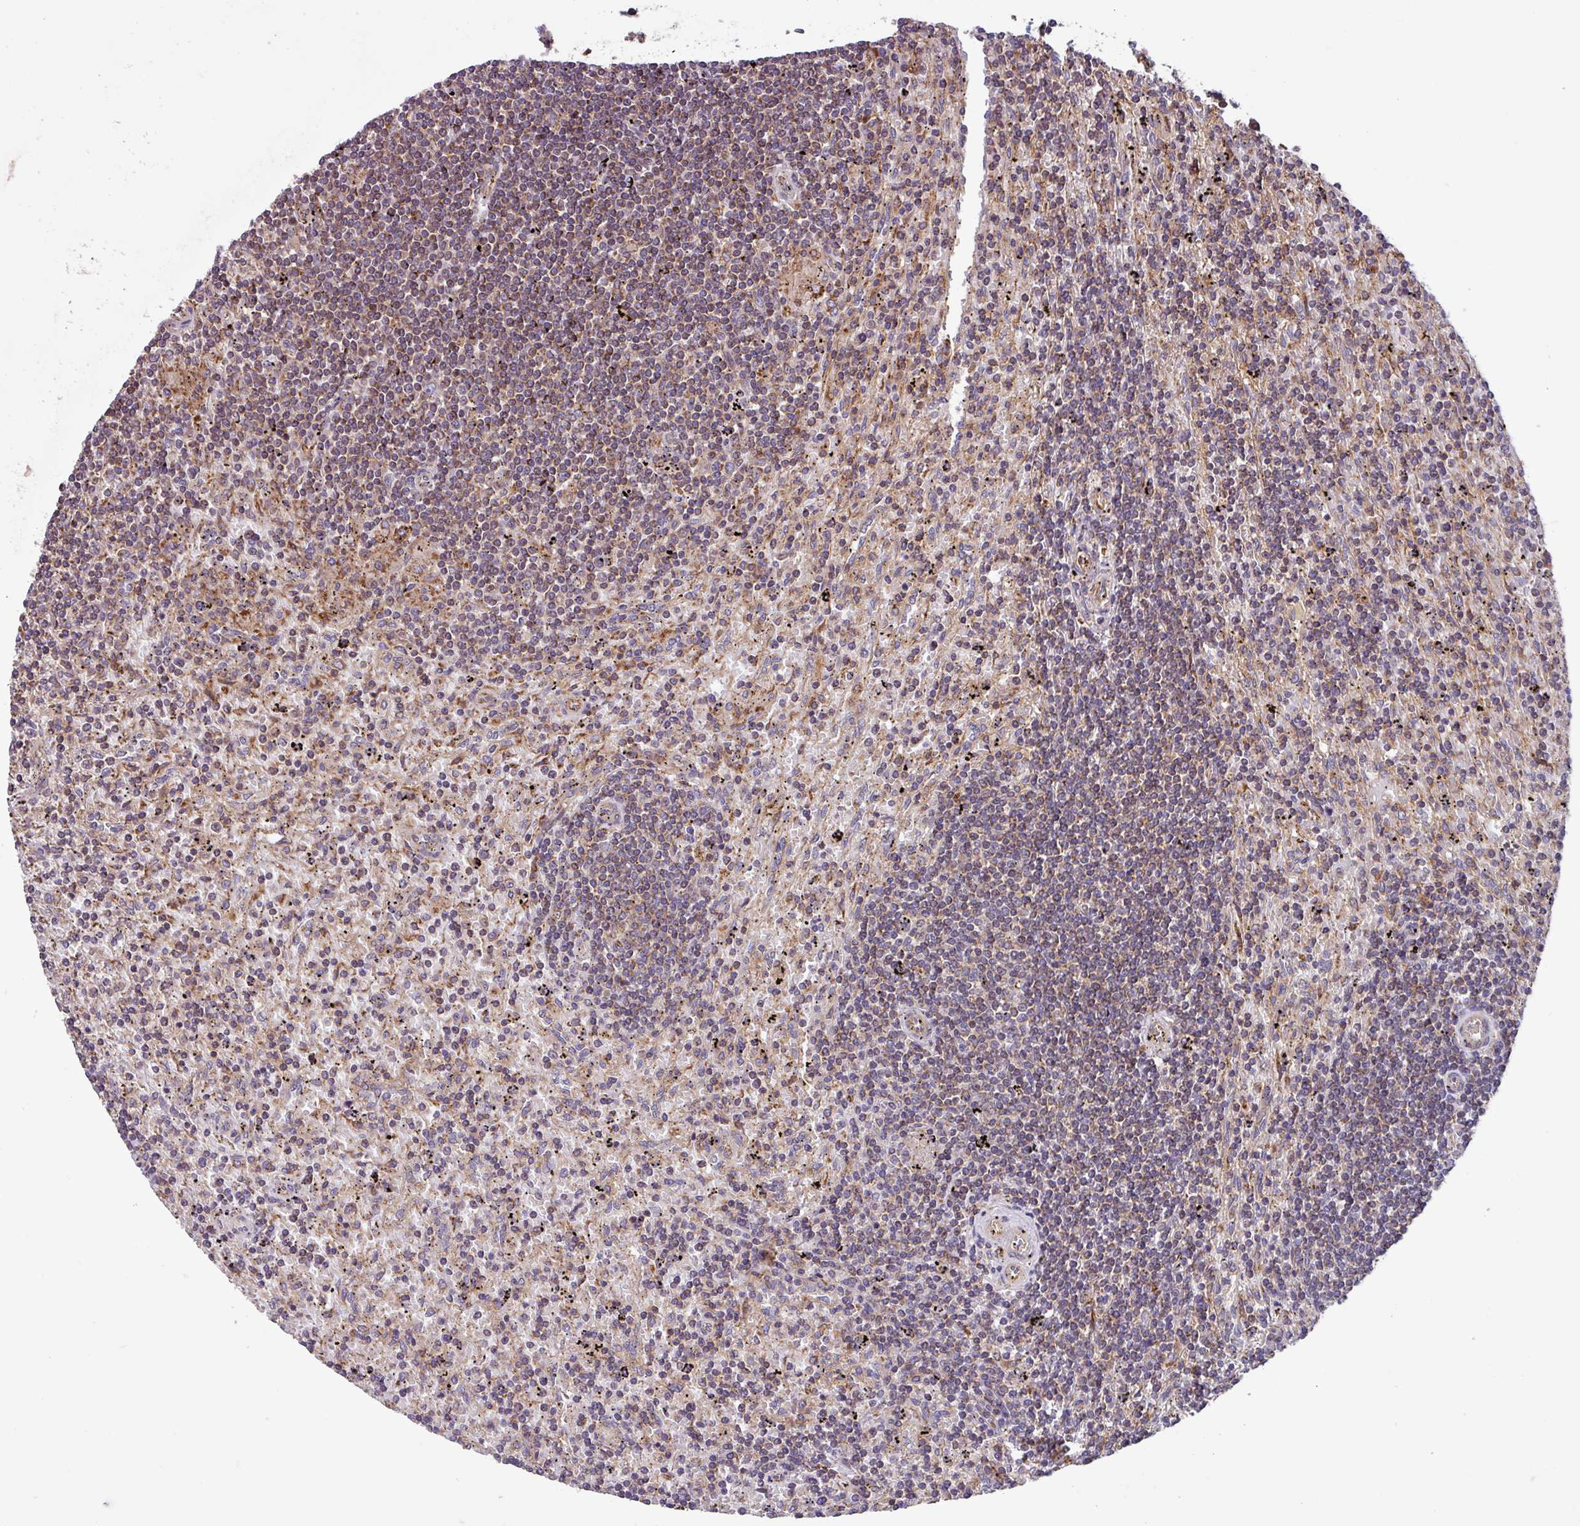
{"staining": {"intensity": "weak", "quantity": "25%-75%", "location": "cytoplasmic/membranous"}, "tissue": "lymphoma", "cell_type": "Tumor cells", "image_type": "cancer", "snomed": [{"axis": "morphology", "description": "Malignant lymphoma, non-Hodgkin's type, Low grade"}, {"axis": "topography", "description": "Spleen"}], "caption": "DAB (3,3'-diaminobenzidine) immunohistochemical staining of lymphoma exhibits weak cytoplasmic/membranous protein expression in approximately 25%-75% of tumor cells. (DAB (3,3'-diaminobenzidine) IHC with brightfield microscopy, high magnification).", "gene": "PLEKHD1", "patient": {"sex": "male", "age": 76}}